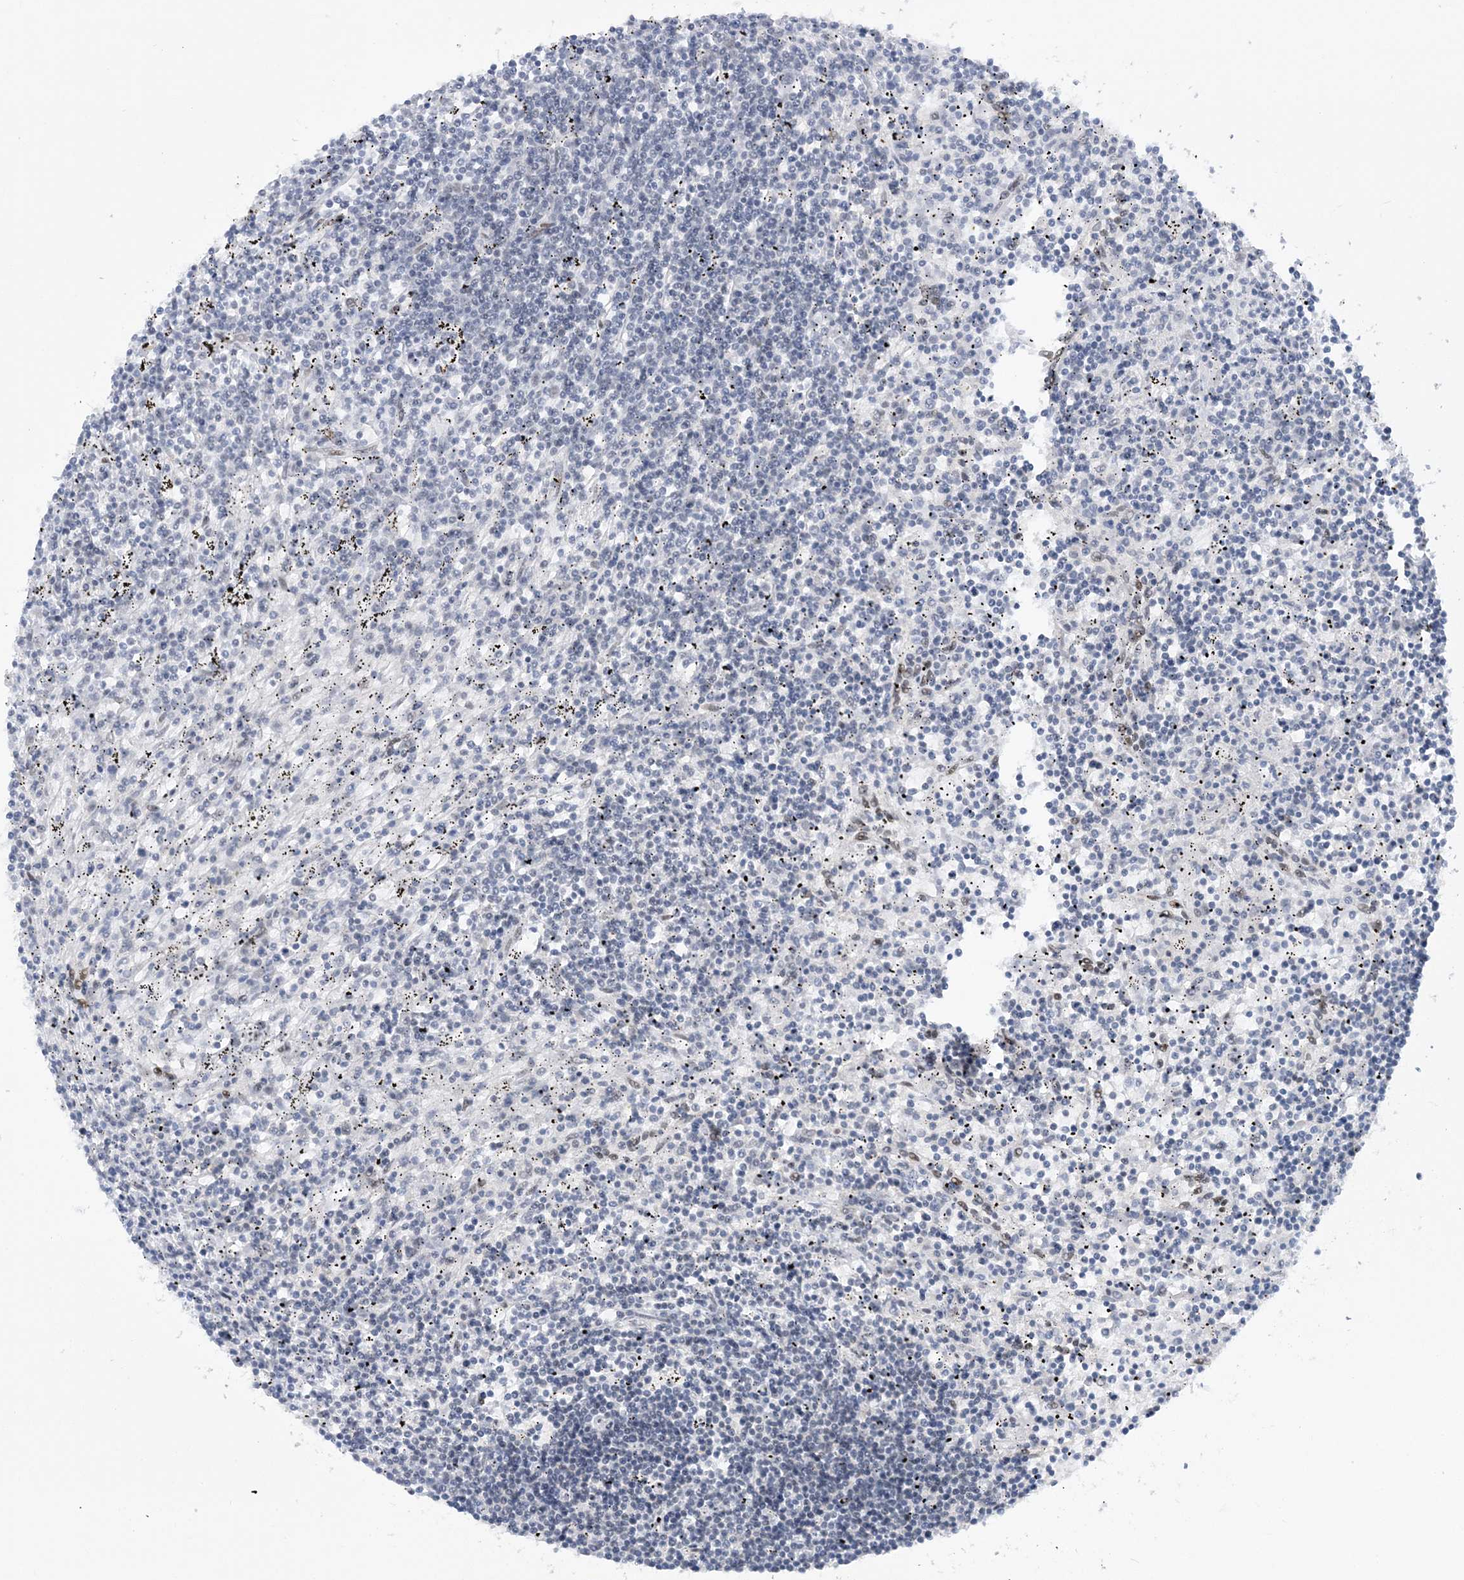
{"staining": {"intensity": "negative", "quantity": "none", "location": "none"}, "tissue": "lymphoma", "cell_type": "Tumor cells", "image_type": "cancer", "snomed": [{"axis": "morphology", "description": "Malignant lymphoma, non-Hodgkin's type, Low grade"}, {"axis": "topography", "description": "Spleen"}], "caption": "Tumor cells show no significant positivity in lymphoma. (DAB immunohistochemistry with hematoxylin counter stain).", "gene": "WAC", "patient": {"sex": "male", "age": 76}}